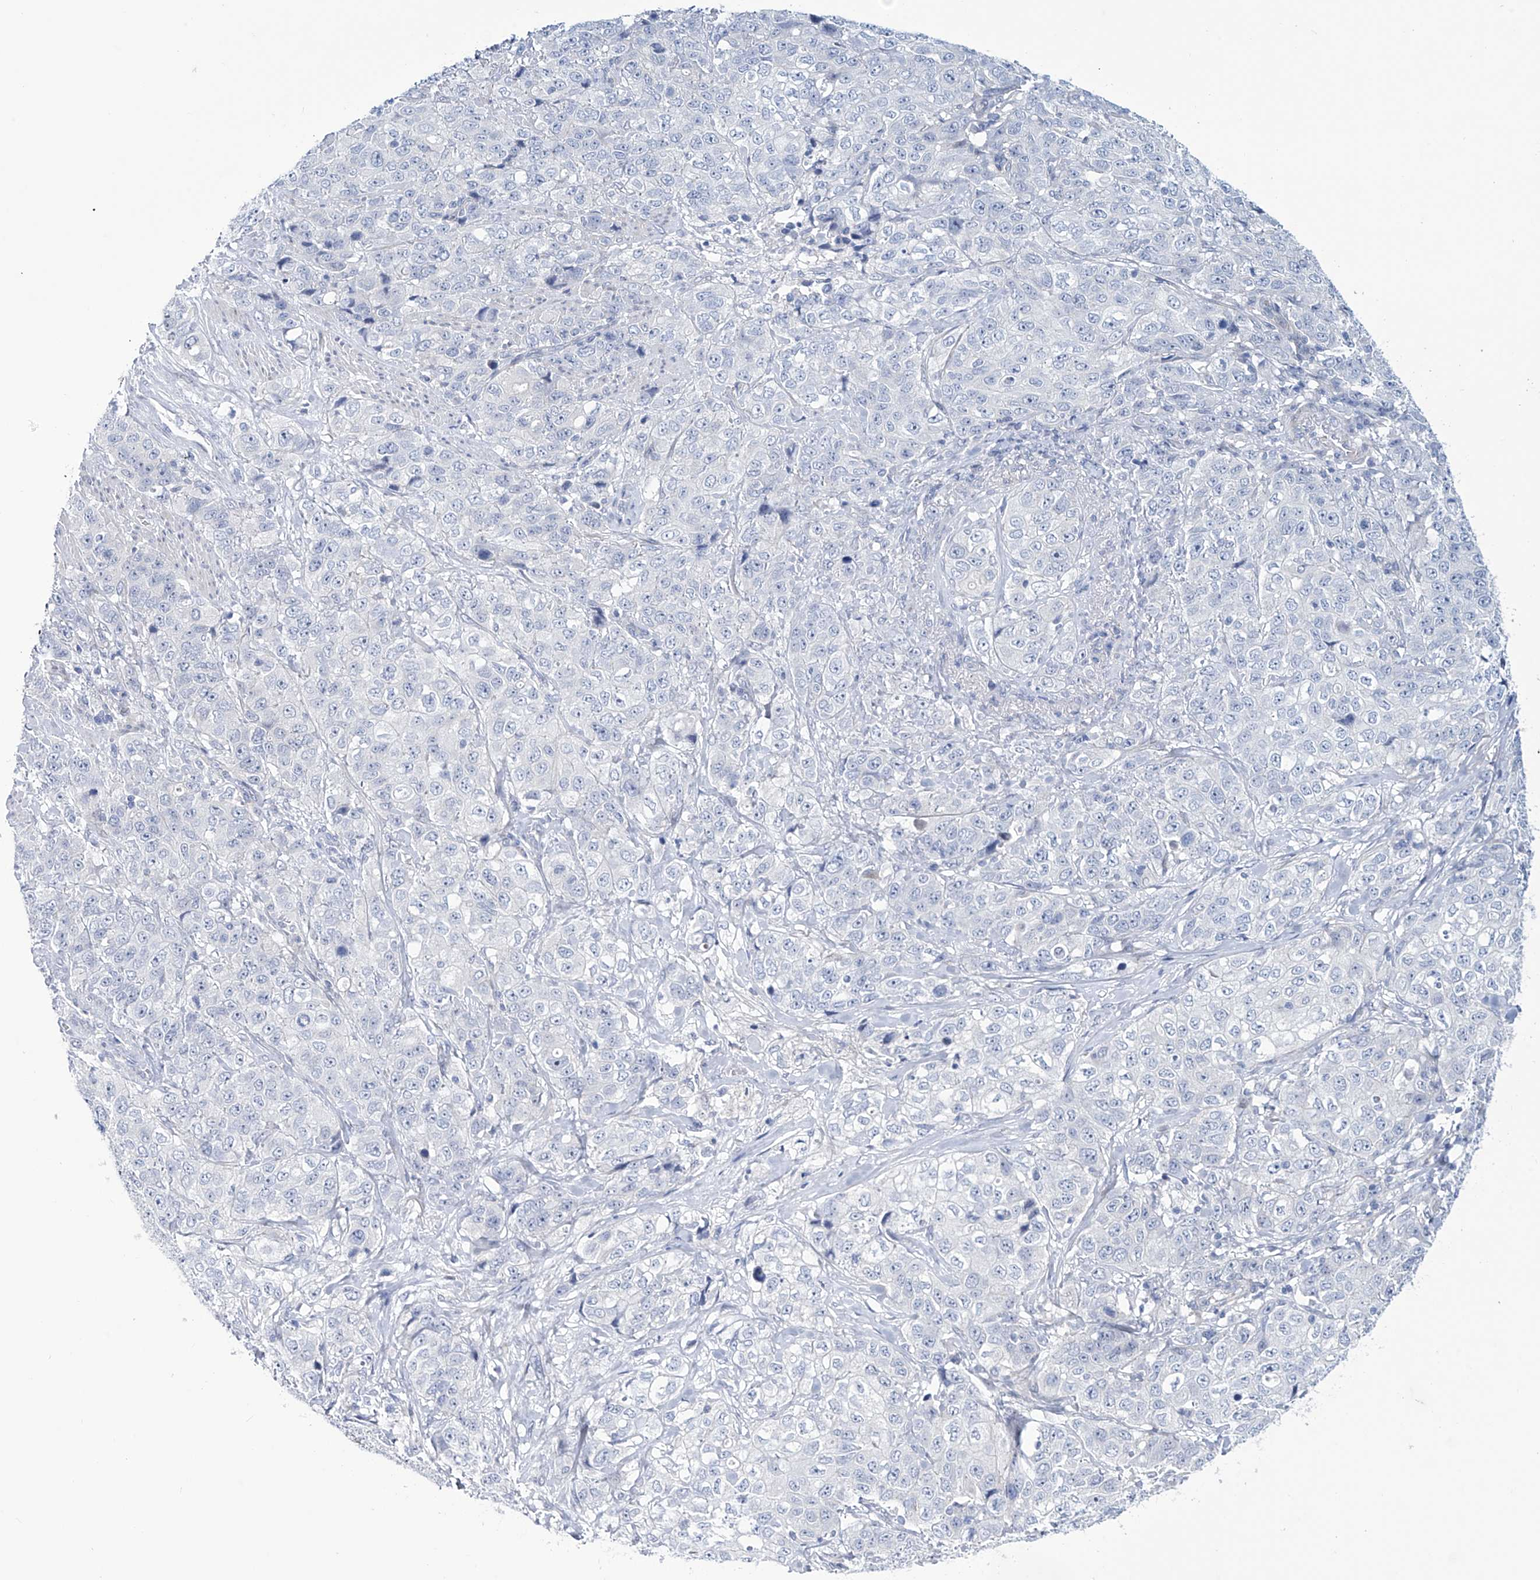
{"staining": {"intensity": "negative", "quantity": "none", "location": "none"}, "tissue": "stomach cancer", "cell_type": "Tumor cells", "image_type": "cancer", "snomed": [{"axis": "morphology", "description": "Adenocarcinoma, NOS"}, {"axis": "topography", "description": "Stomach"}], "caption": "Tumor cells are negative for brown protein staining in stomach cancer.", "gene": "TRIM60", "patient": {"sex": "male", "age": 48}}